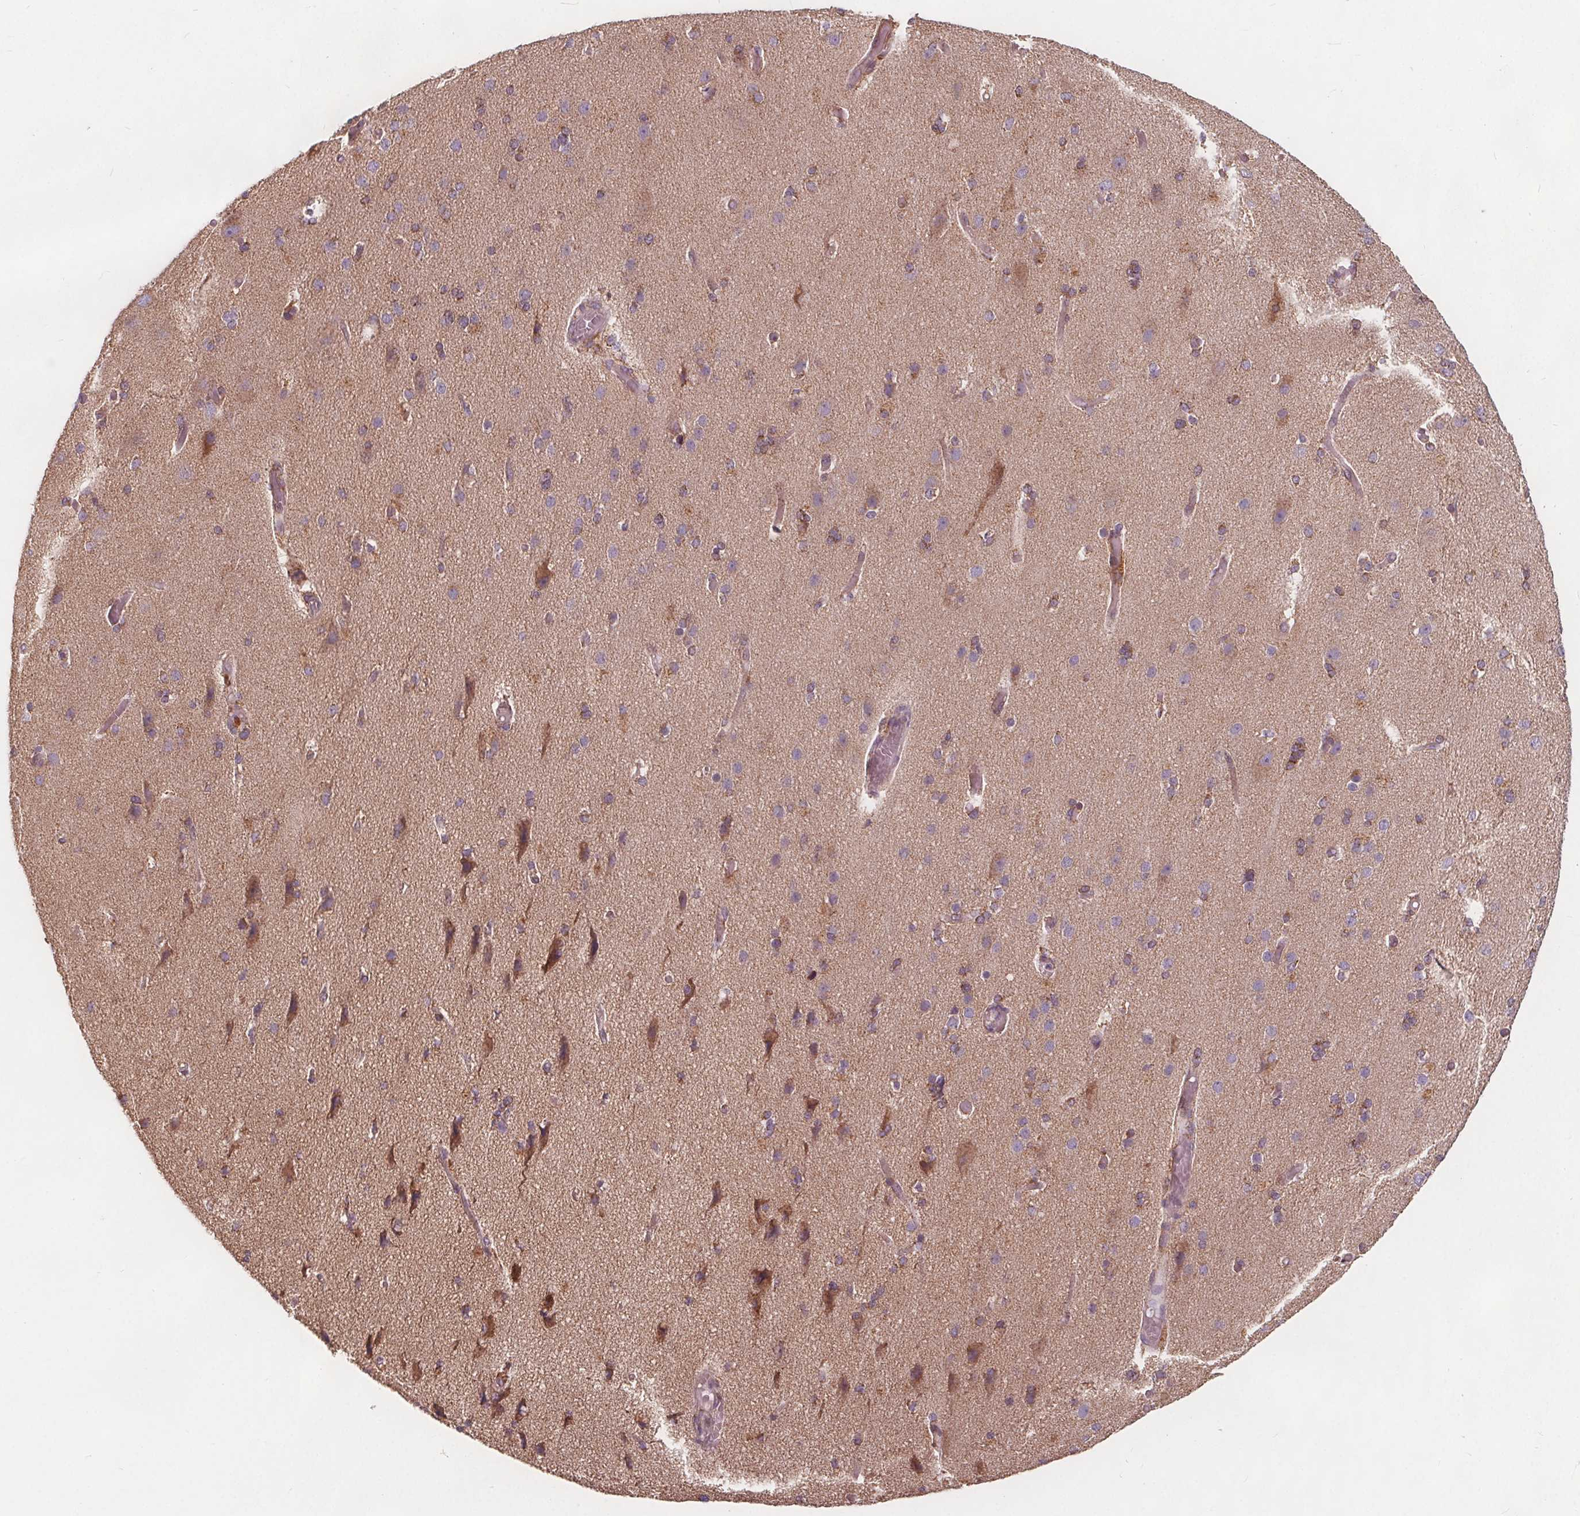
{"staining": {"intensity": "moderate", "quantity": "<25%", "location": "cytoplasmic/membranous"}, "tissue": "cerebral cortex", "cell_type": "Endothelial cells", "image_type": "normal", "snomed": [{"axis": "morphology", "description": "Normal tissue, NOS"}, {"axis": "morphology", "description": "Glioma, malignant, High grade"}, {"axis": "topography", "description": "Cerebral cortex"}], "caption": "This is a histology image of IHC staining of benign cerebral cortex, which shows moderate positivity in the cytoplasmic/membranous of endothelial cells.", "gene": "PLSCR3", "patient": {"sex": "male", "age": 71}}